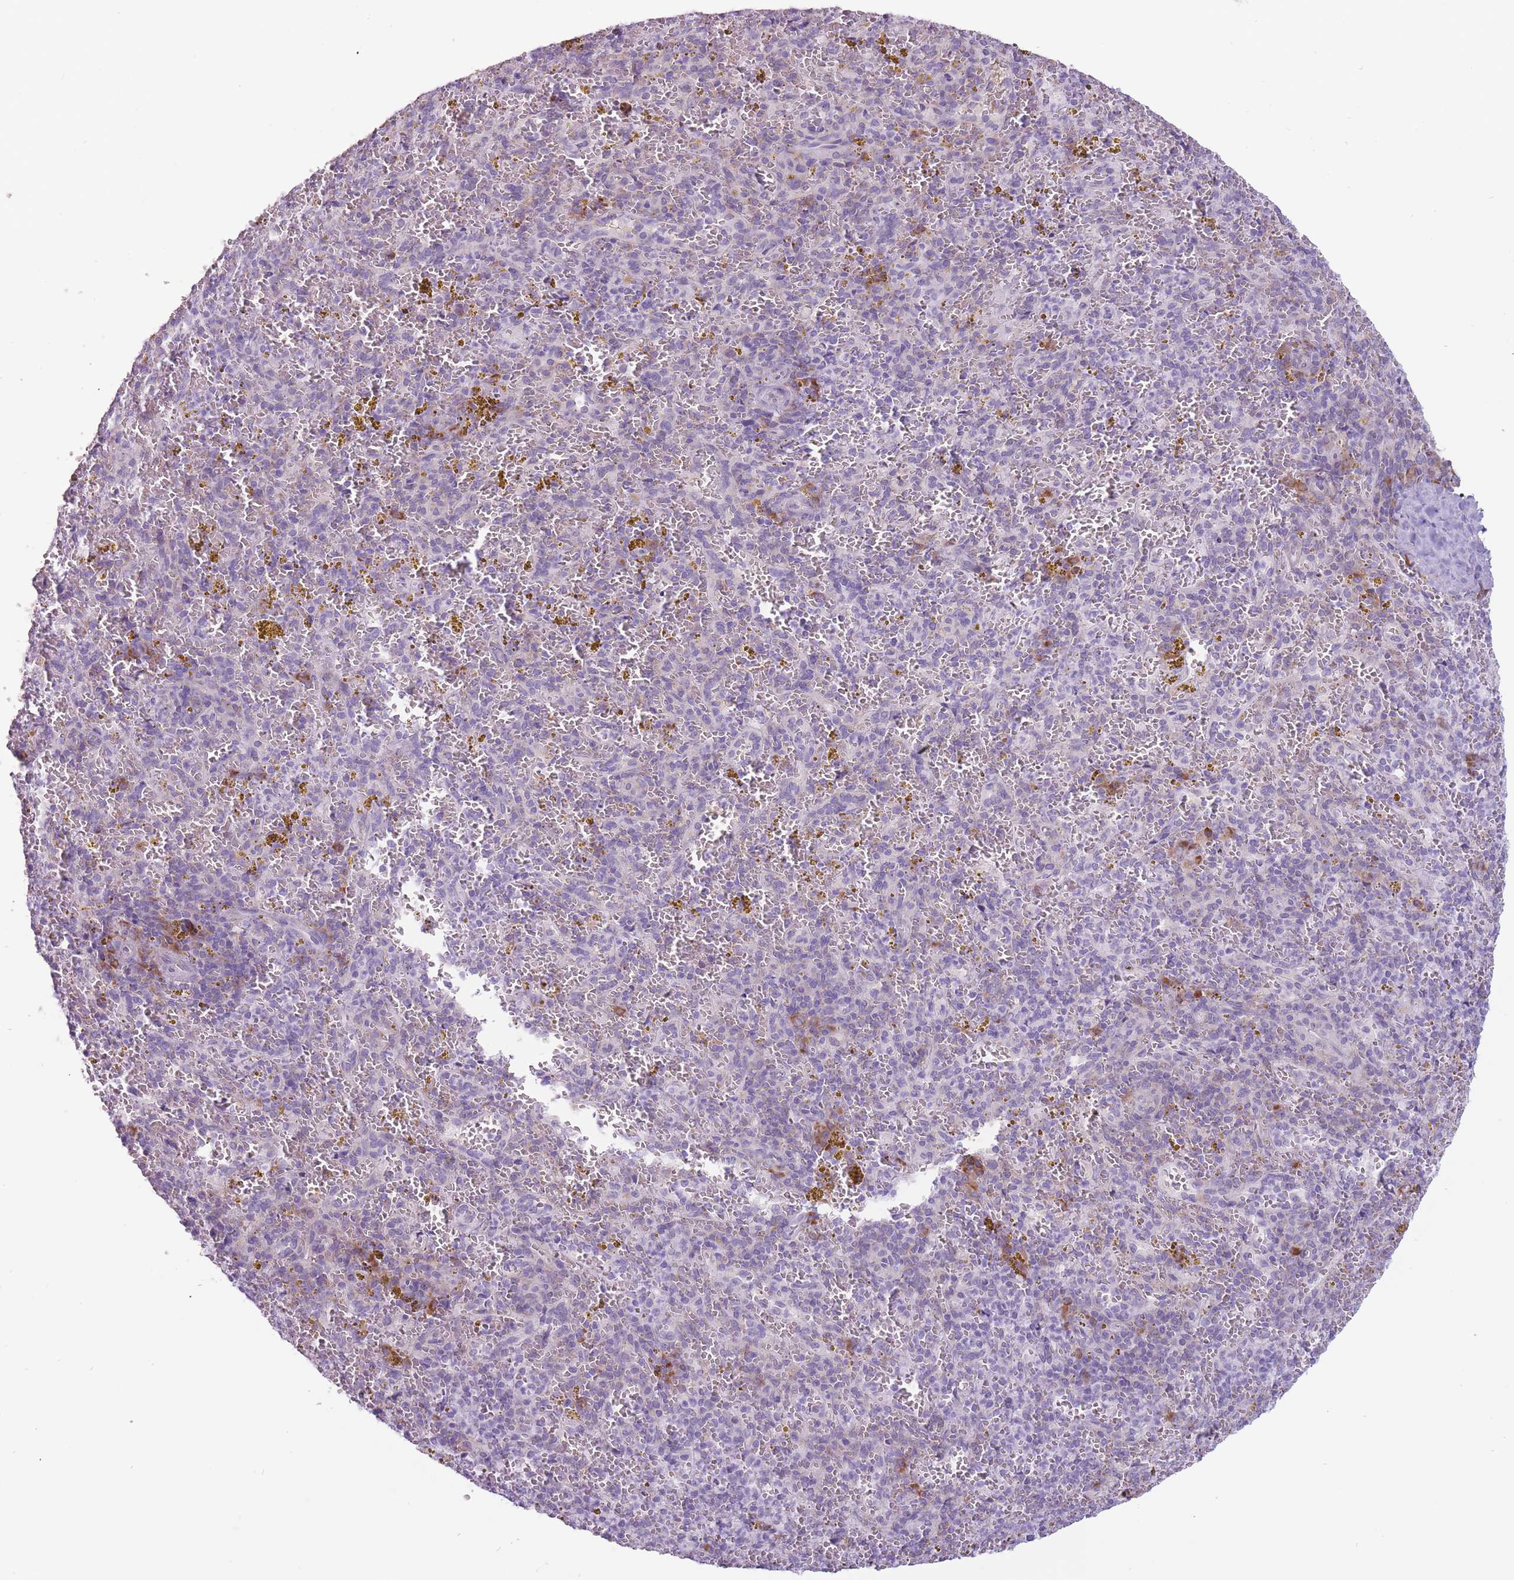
{"staining": {"intensity": "moderate", "quantity": "<25%", "location": "cytoplasmic/membranous"}, "tissue": "spleen", "cell_type": "Cells in red pulp", "image_type": "normal", "snomed": [{"axis": "morphology", "description": "Normal tissue, NOS"}, {"axis": "topography", "description": "Spleen"}], "caption": "This photomicrograph exhibits immunohistochemistry (IHC) staining of benign spleen, with low moderate cytoplasmic/membranous expression in about <25% of cells in red pulp.", "gene": "RPL18", "patient": {"sex": "male", "age": 57}}